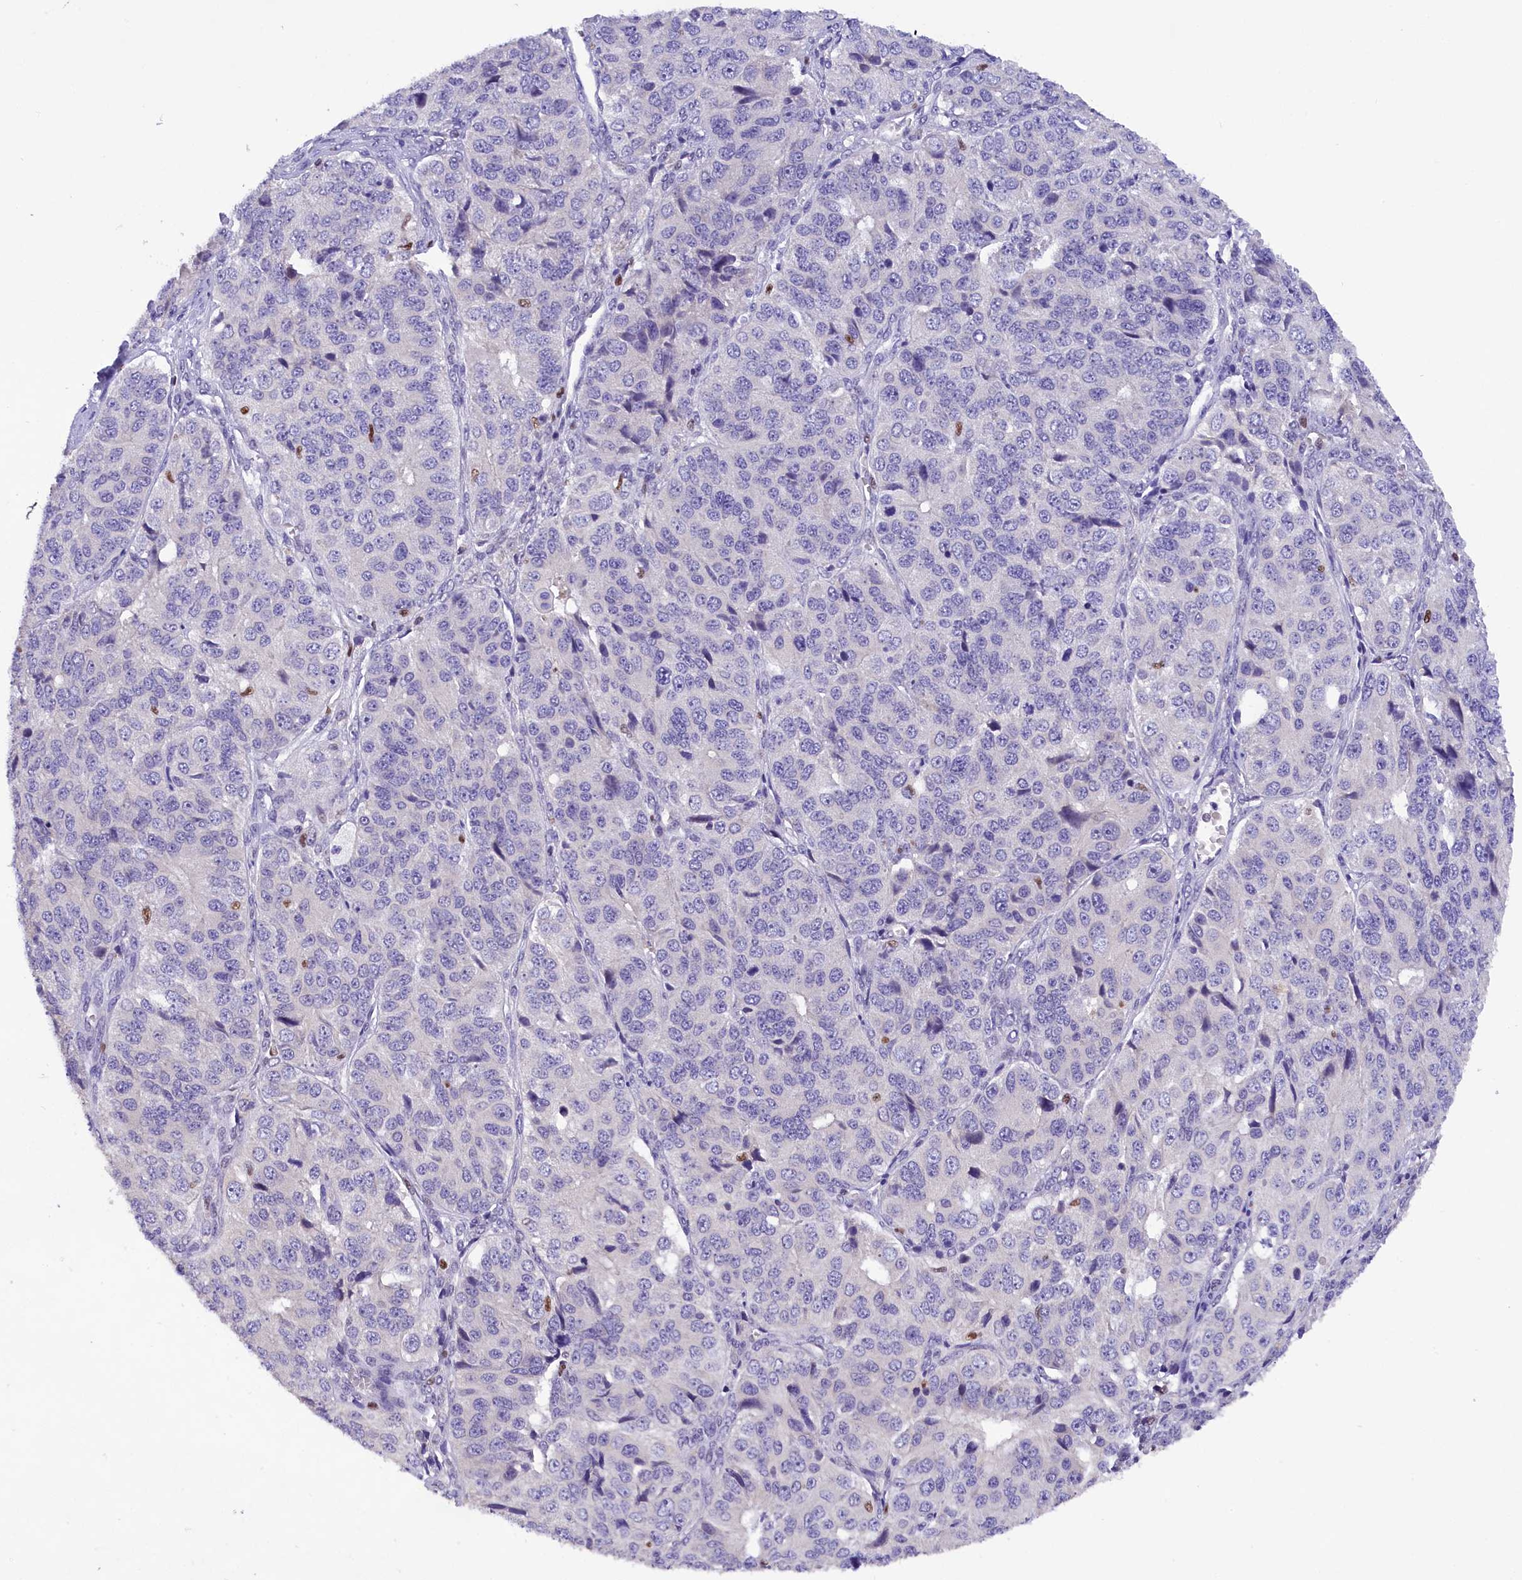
{"staining": {"intensity": "negative", "quantity": "none", "location": "none"}, "tissue": "ovarian cancer", "cell_type": "Tumor cells", "image_type": "cancer", "snomed": [{"axis": "morphology", "description": "Carcinoma, endometroid"}, {"axis": "topography", "description": "Ovary"}], "caption": "An IHC histopathology image of ovarian cancer is shown. There is no staining in tumor cells of ovarian cancer.", "gene": "BTBD9", "patient": {"sex": "female", "age": 51}}